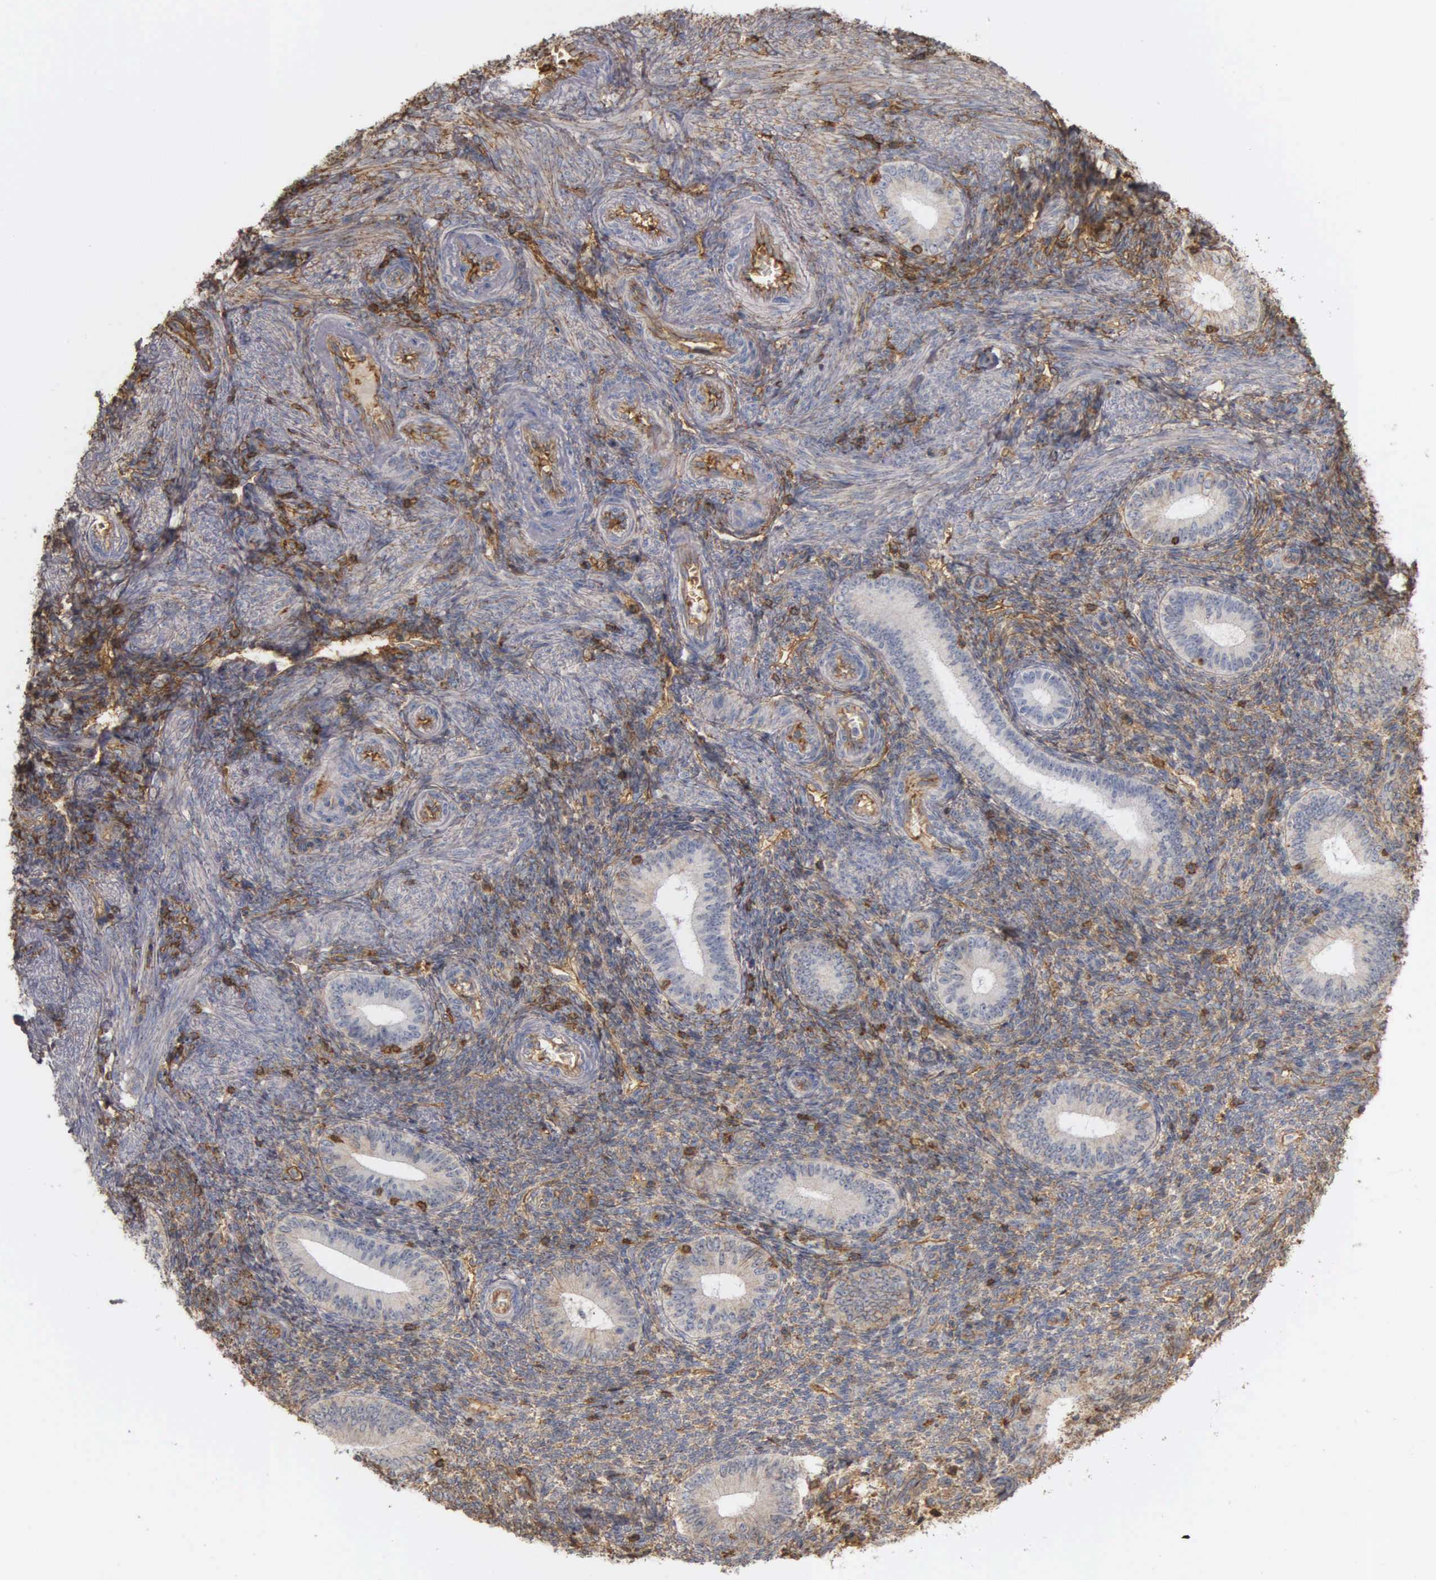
{"staining": {"intensity": "strong", "quantity": "25%-75%", "location": "cytoplasmic/membranous"}, "tissue": "endometrium", "cell_type": "Cells in endometrial stroma", "image_type": "normal", "snomed": [{"axis": "morphology", "description": "Normal tissue, NOS"}, {"axis": "topography", "description": "Endometrium"}], "caption": "Endometrium stained for a protein reveals strong cytoplasmic/membranous positivity in cells in endometrial stroma. The staining was performed using DAB to visualize the protein expression in brown, while the nuclei were stained in blue with hematoxylin (Magnification: 20x).", "gene": "CD99", "patient": {"sex": "female", "age": 35}}